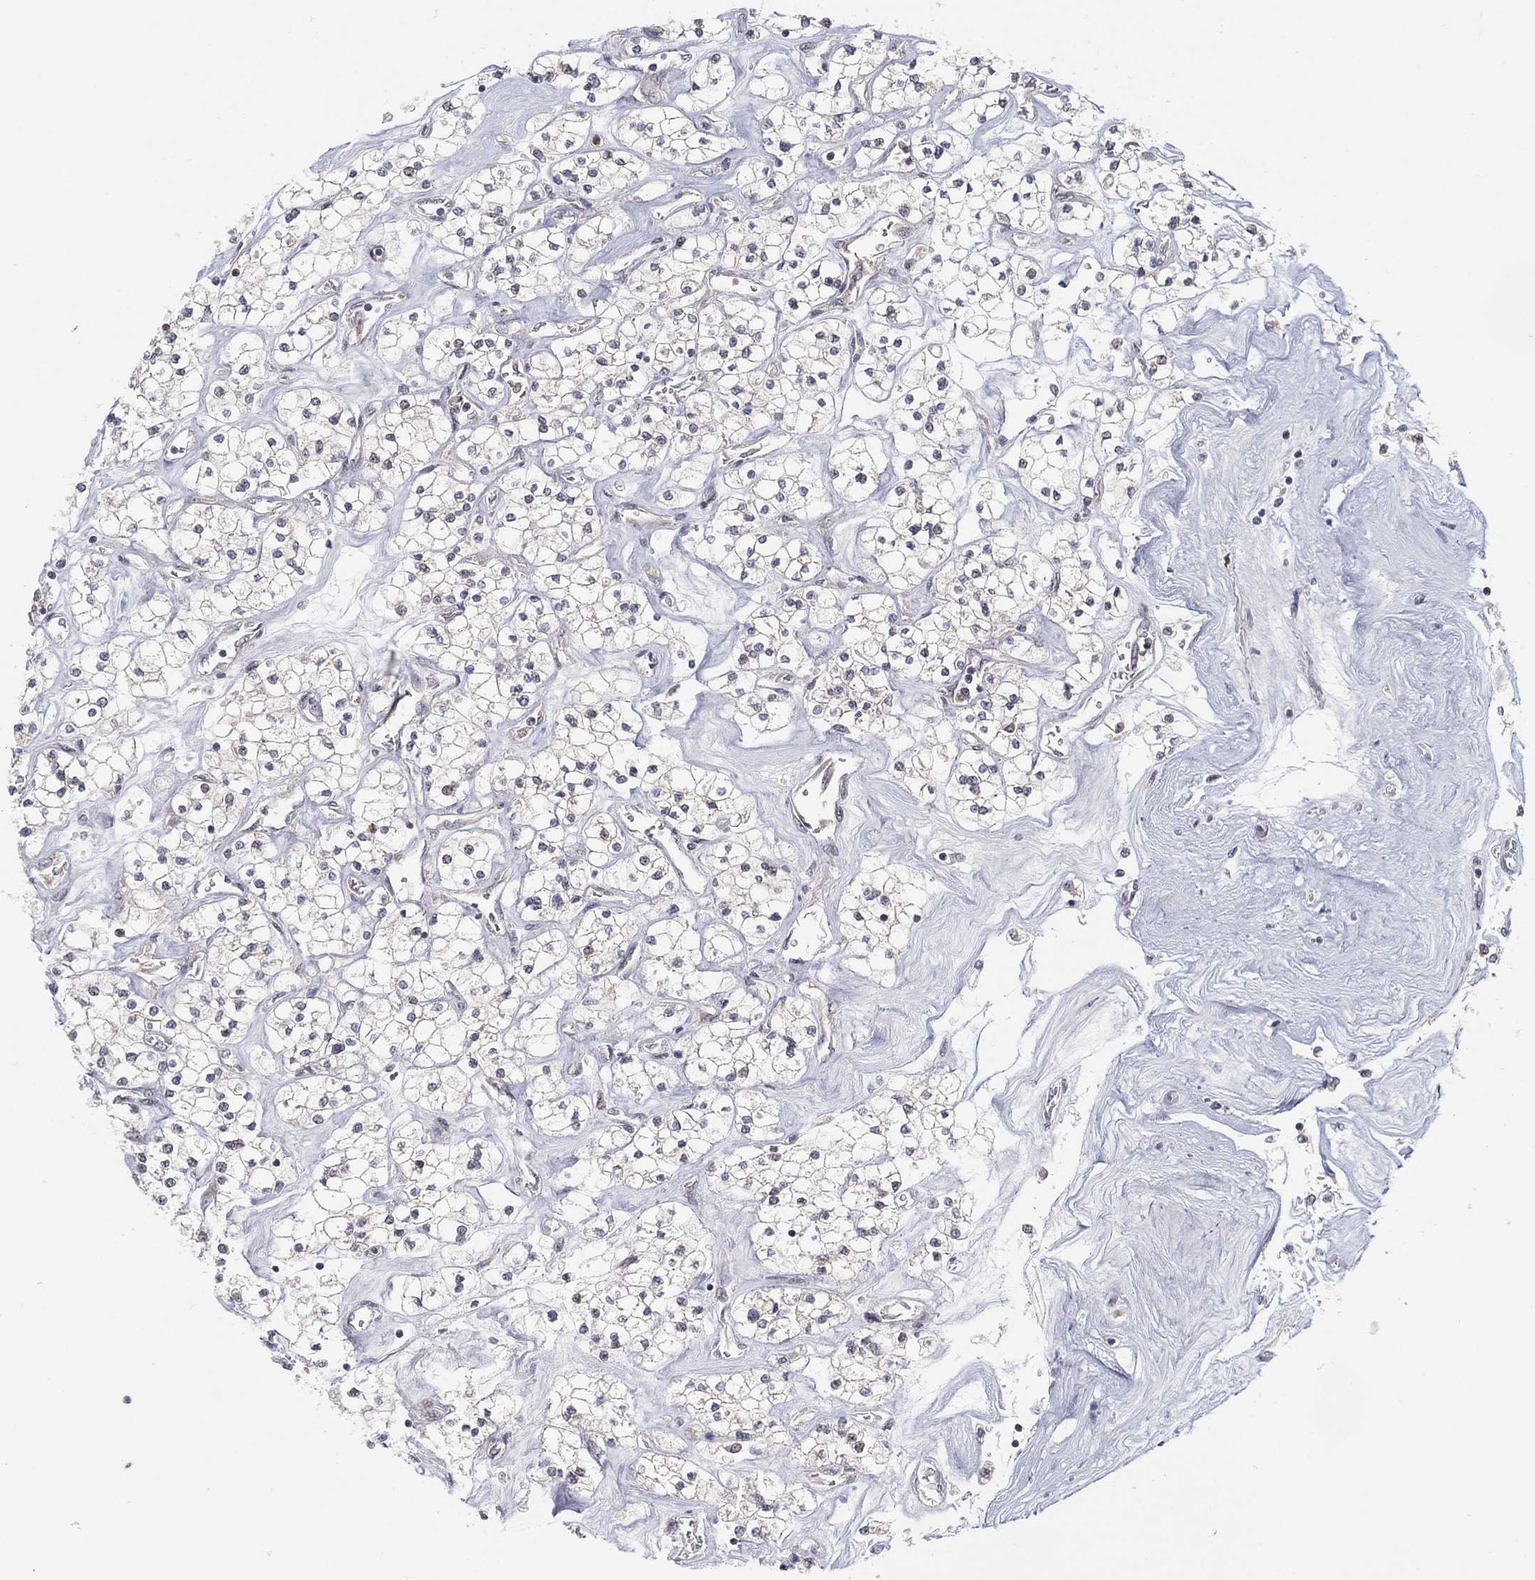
{"staining": {"intensity": "negative", "quantity": "none", "location": "none"}, "tissue": "renal cancer", "cell_type": "Tumor cells", "image_type": "cancer", "snomed": [{"axis": "morphology", "description": "Adenocarcinoma, NOS"}, {"axis": "topography", "description": "Kidney"}], "caption": "Immunohistochemistry (IHC) of human renal cancer shows no expression in tumor cells.", "gene": "TMTC4", "patient": {"sex": "male", "age": 80}}